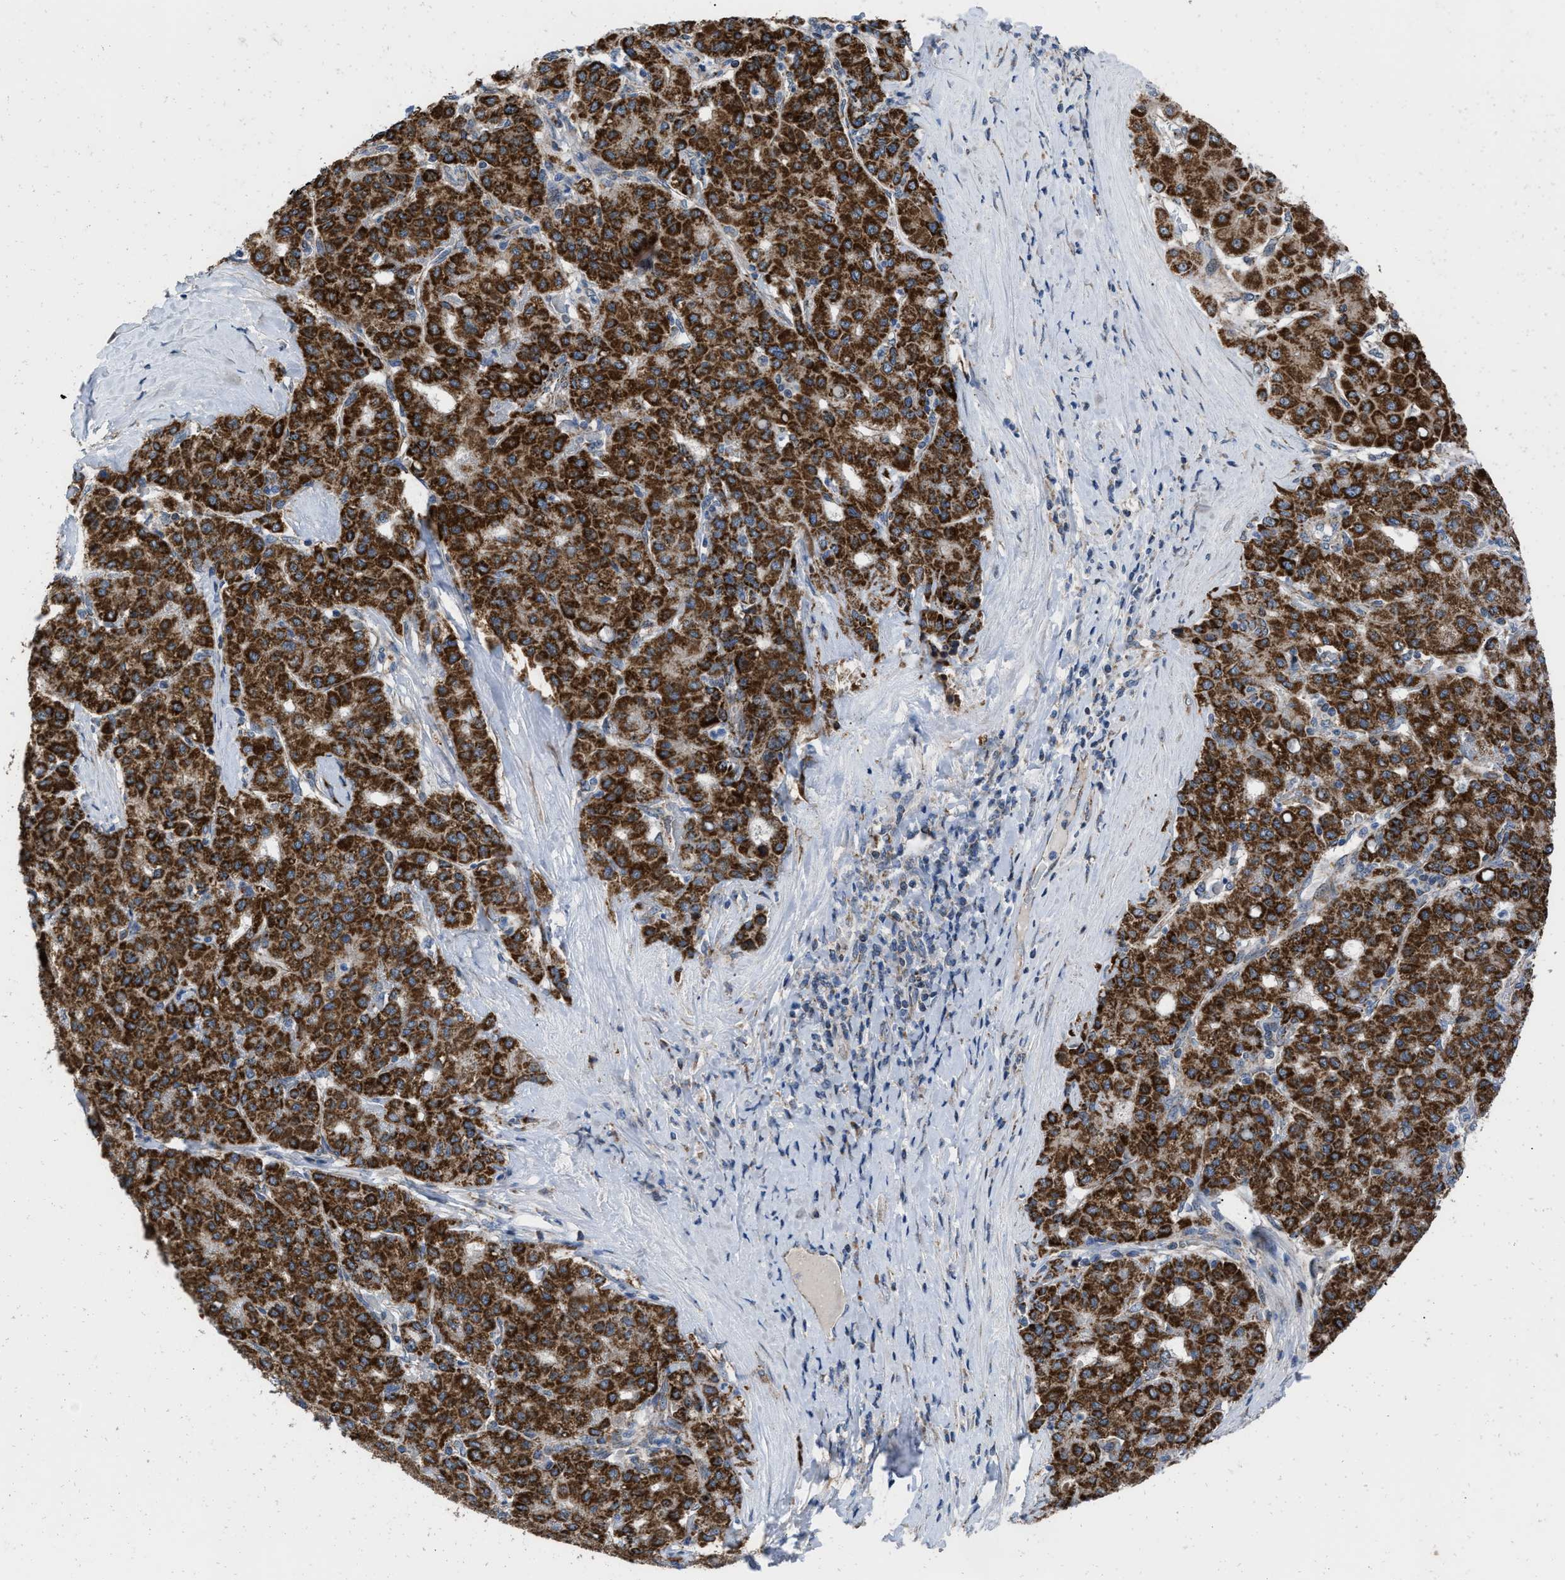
{"staining": {"intensity": "strong", "quantity": ">75%", "location": "cytoplasmic/membranous"}, "tissue": "liver cancer", "cell_type": "Tumor cells", "image_type": "cancer", "snomed": [{"axis": "morphology", "description": "Carcinoma, Hepatocellular, NOS"}, {"axis": "topography", "description": "Liver"}], "caption": "Immunohistochemical staining of liver cancer (hepatocellular carcinoma) reveals high levels of strong cytoplasmic/membranous protein staining in approximately >75% of tumor cells. The protein is shown in brown color, while the nuclei are stained blue.", "gene": "AKAP1", "patient": {"sex": "male", "age": 65}}